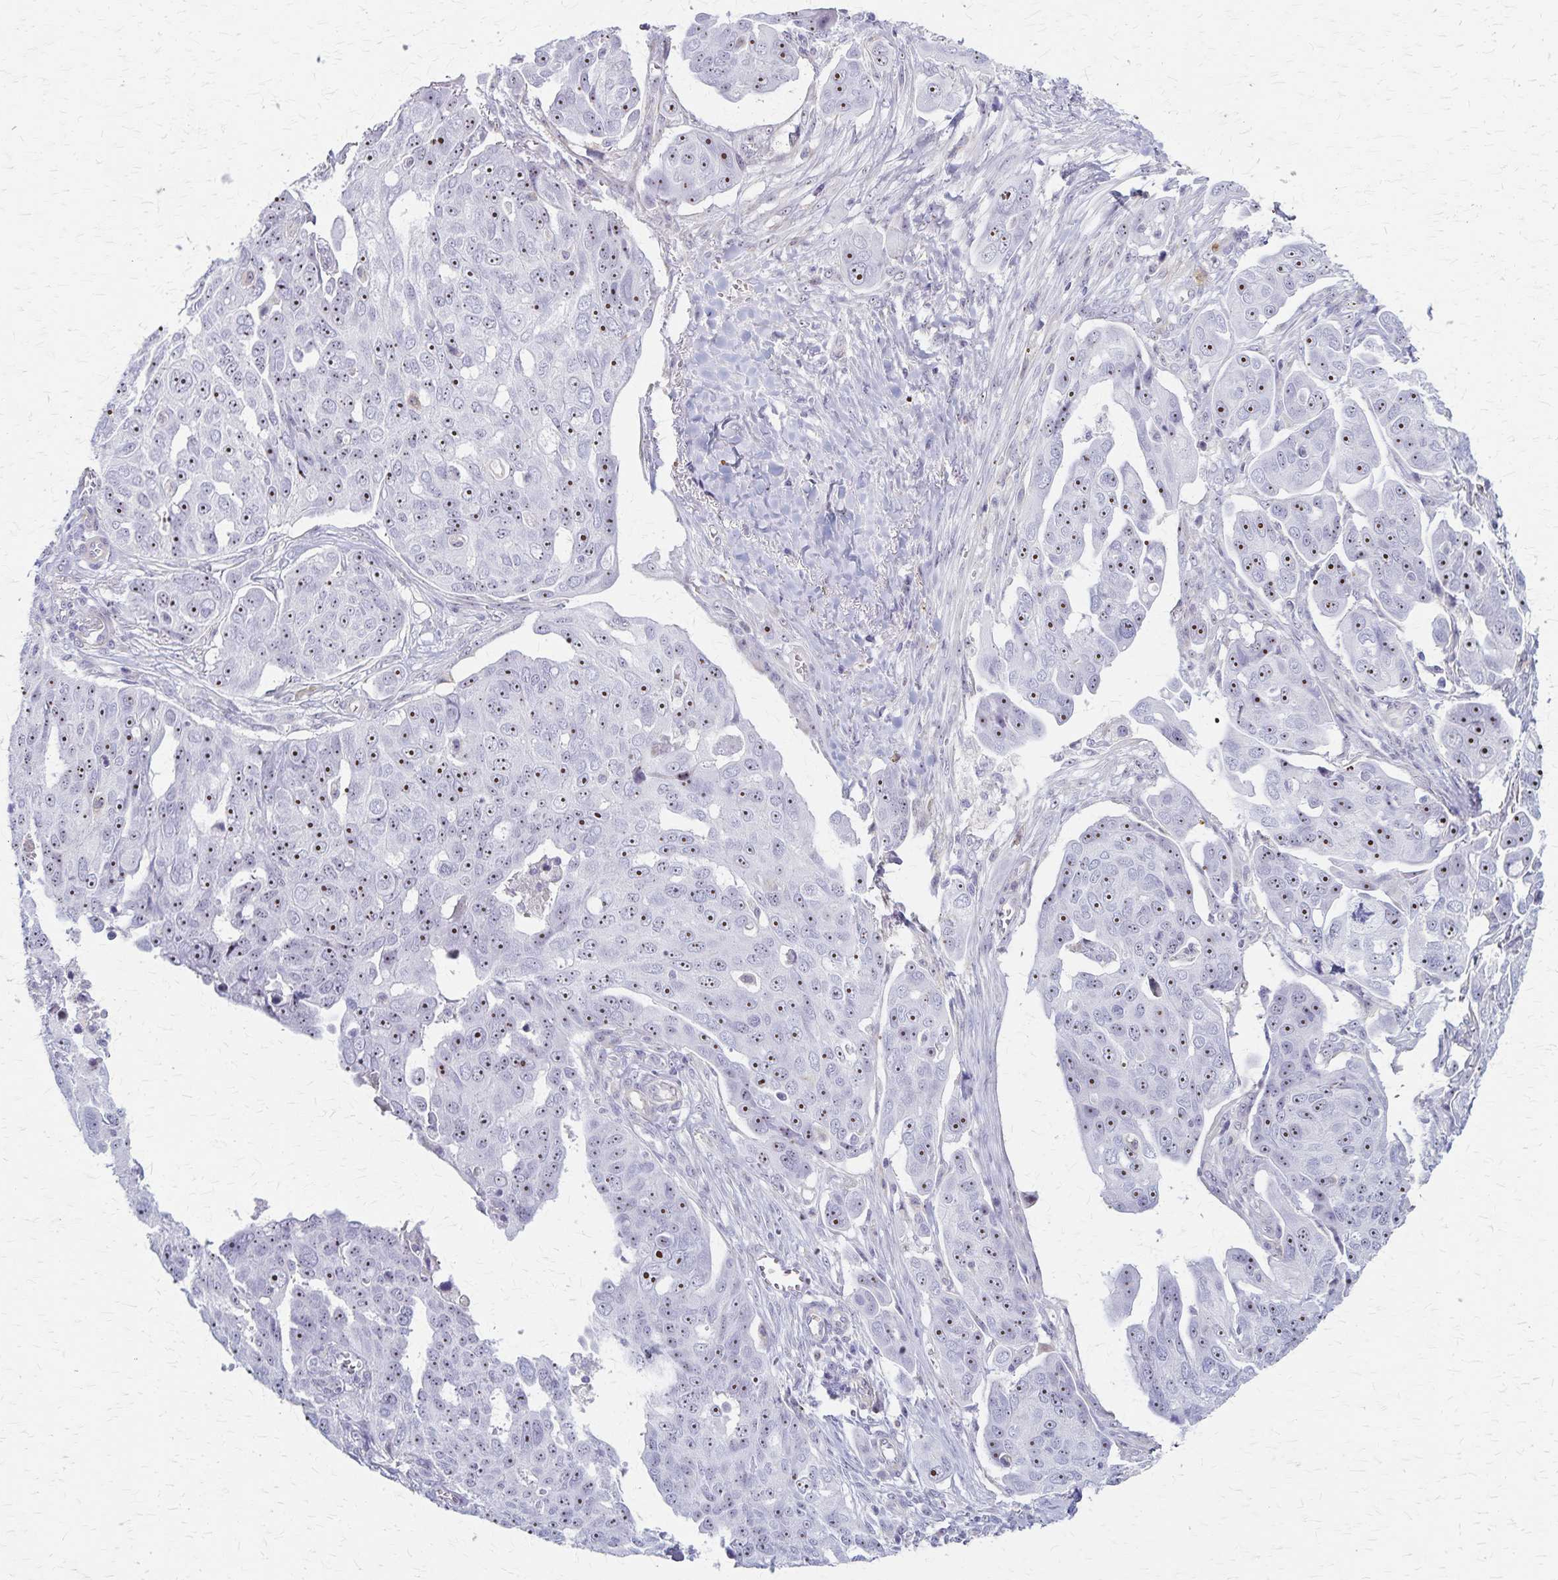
{"staining": {"intensity": "weak", "quantity": ">75%", "location": "nuclear"}, "tissue": "ovarian cancer", "cell_type": "Tumor cells", "image_type": "cancer", "snomed": [{"axis": "morphology", "description": "Carcinoma, endometroid"}, {"axis": "topography", "description": "Ovary"}], "caption": "Ovarian cancer stained with immunohistochemistry (IHC) shows weak nuclear expression in about >75% of tumor cells.", "gene": "DLK2", "patient": {"sex": "female", "age": 70}}